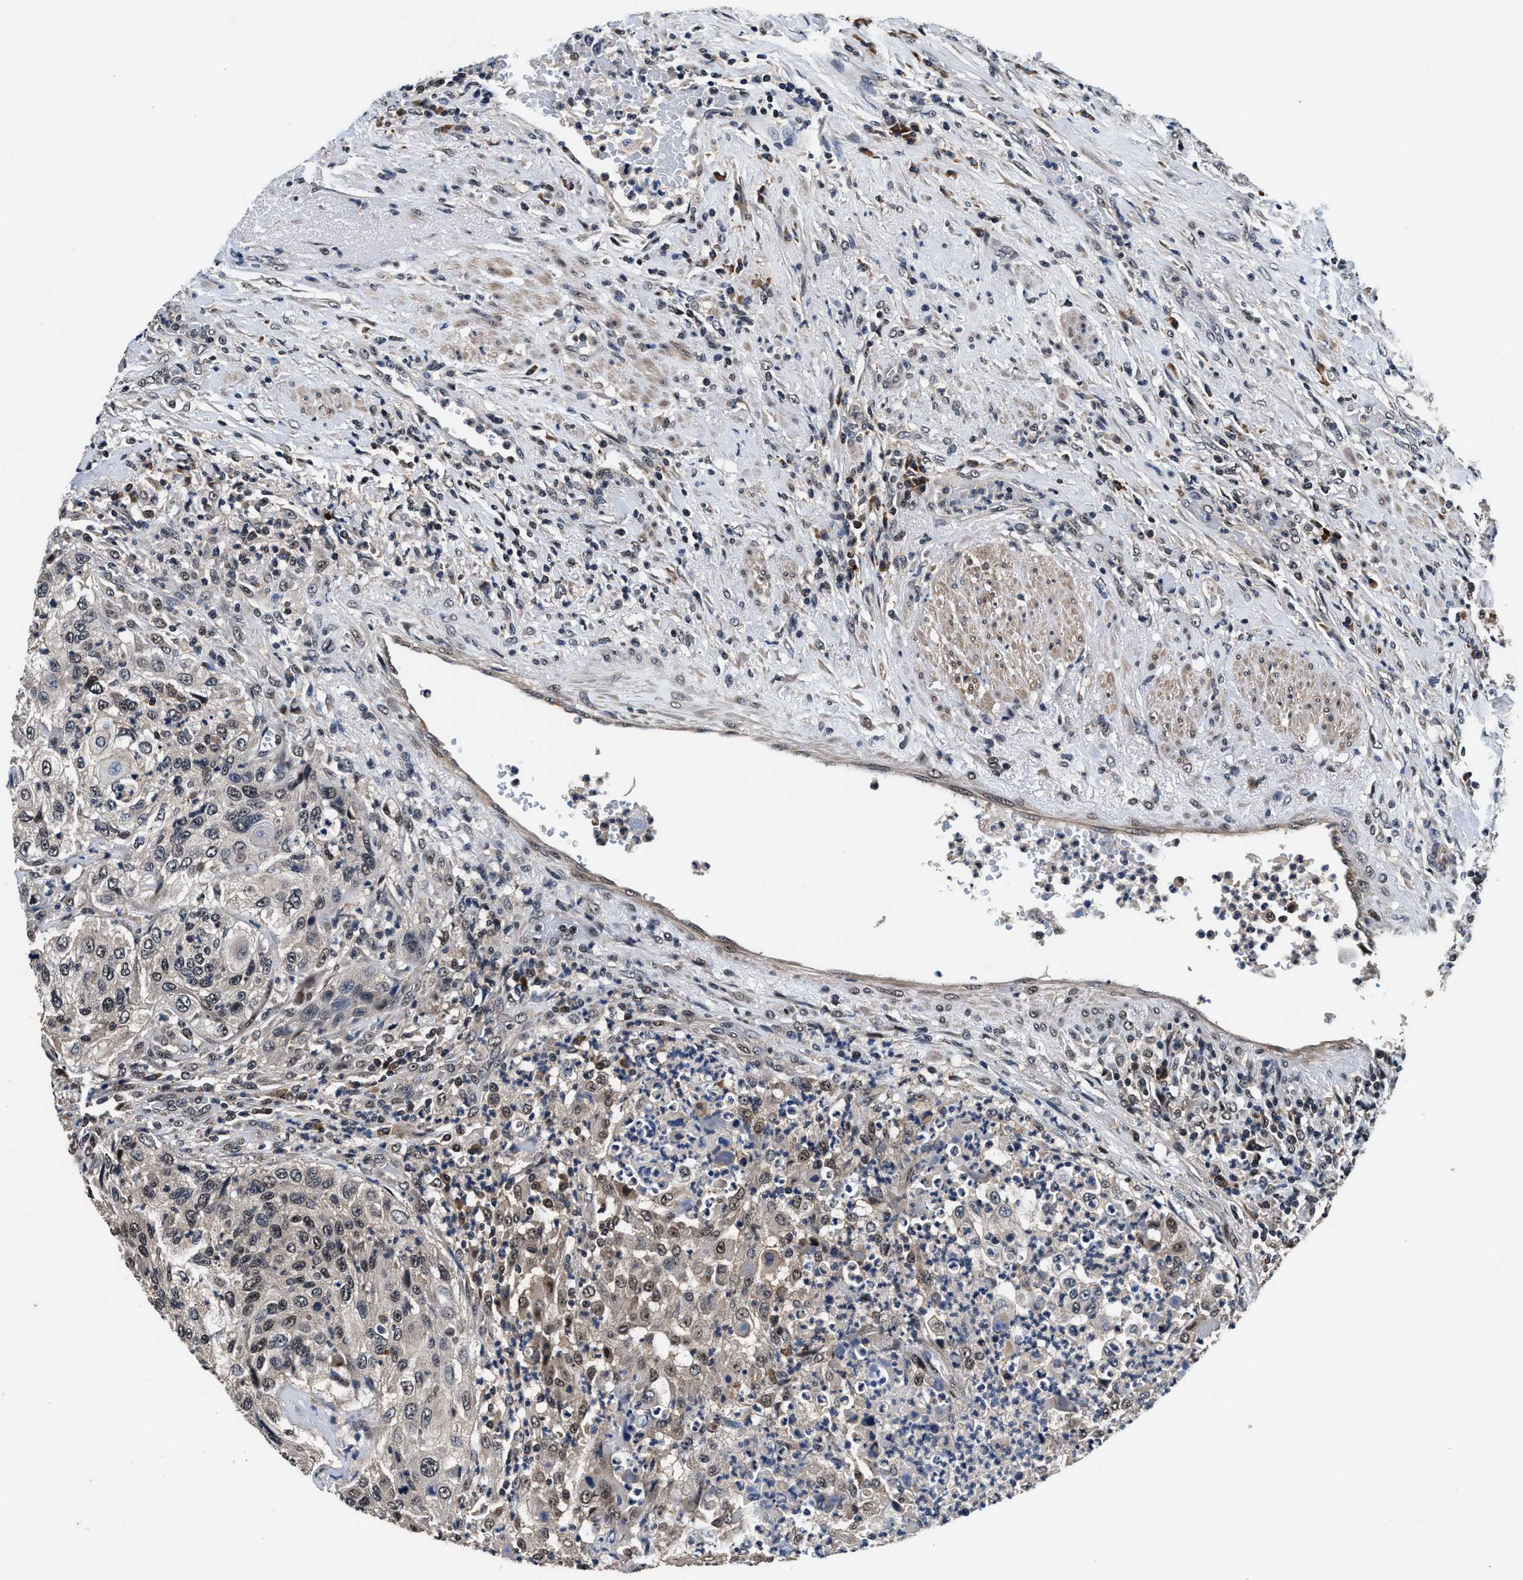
{"staining": {"intensity": "weak", "quantity": "<25%", "location": "nuclear"}, "tissue": "urothelial cancer", "cell_type": "Tumor cells", "image_type": "cancer", "snomed": [{"axis": "morphology", "description": "Urothelial carcinoma, High grade"}, {"axis": "topography", "description": "Urinary bladder"}], "caption": "Urothelial carcinoma (high-grade) was stained to show a protein in brown. There is no significant positivity in tumor cells. (Brightfield microscopy of DAB (3,3'-diaminobenzidine) IHC at high magnification).", "gene": "USP16", "patient": {"sex": "female", "age": 60}}